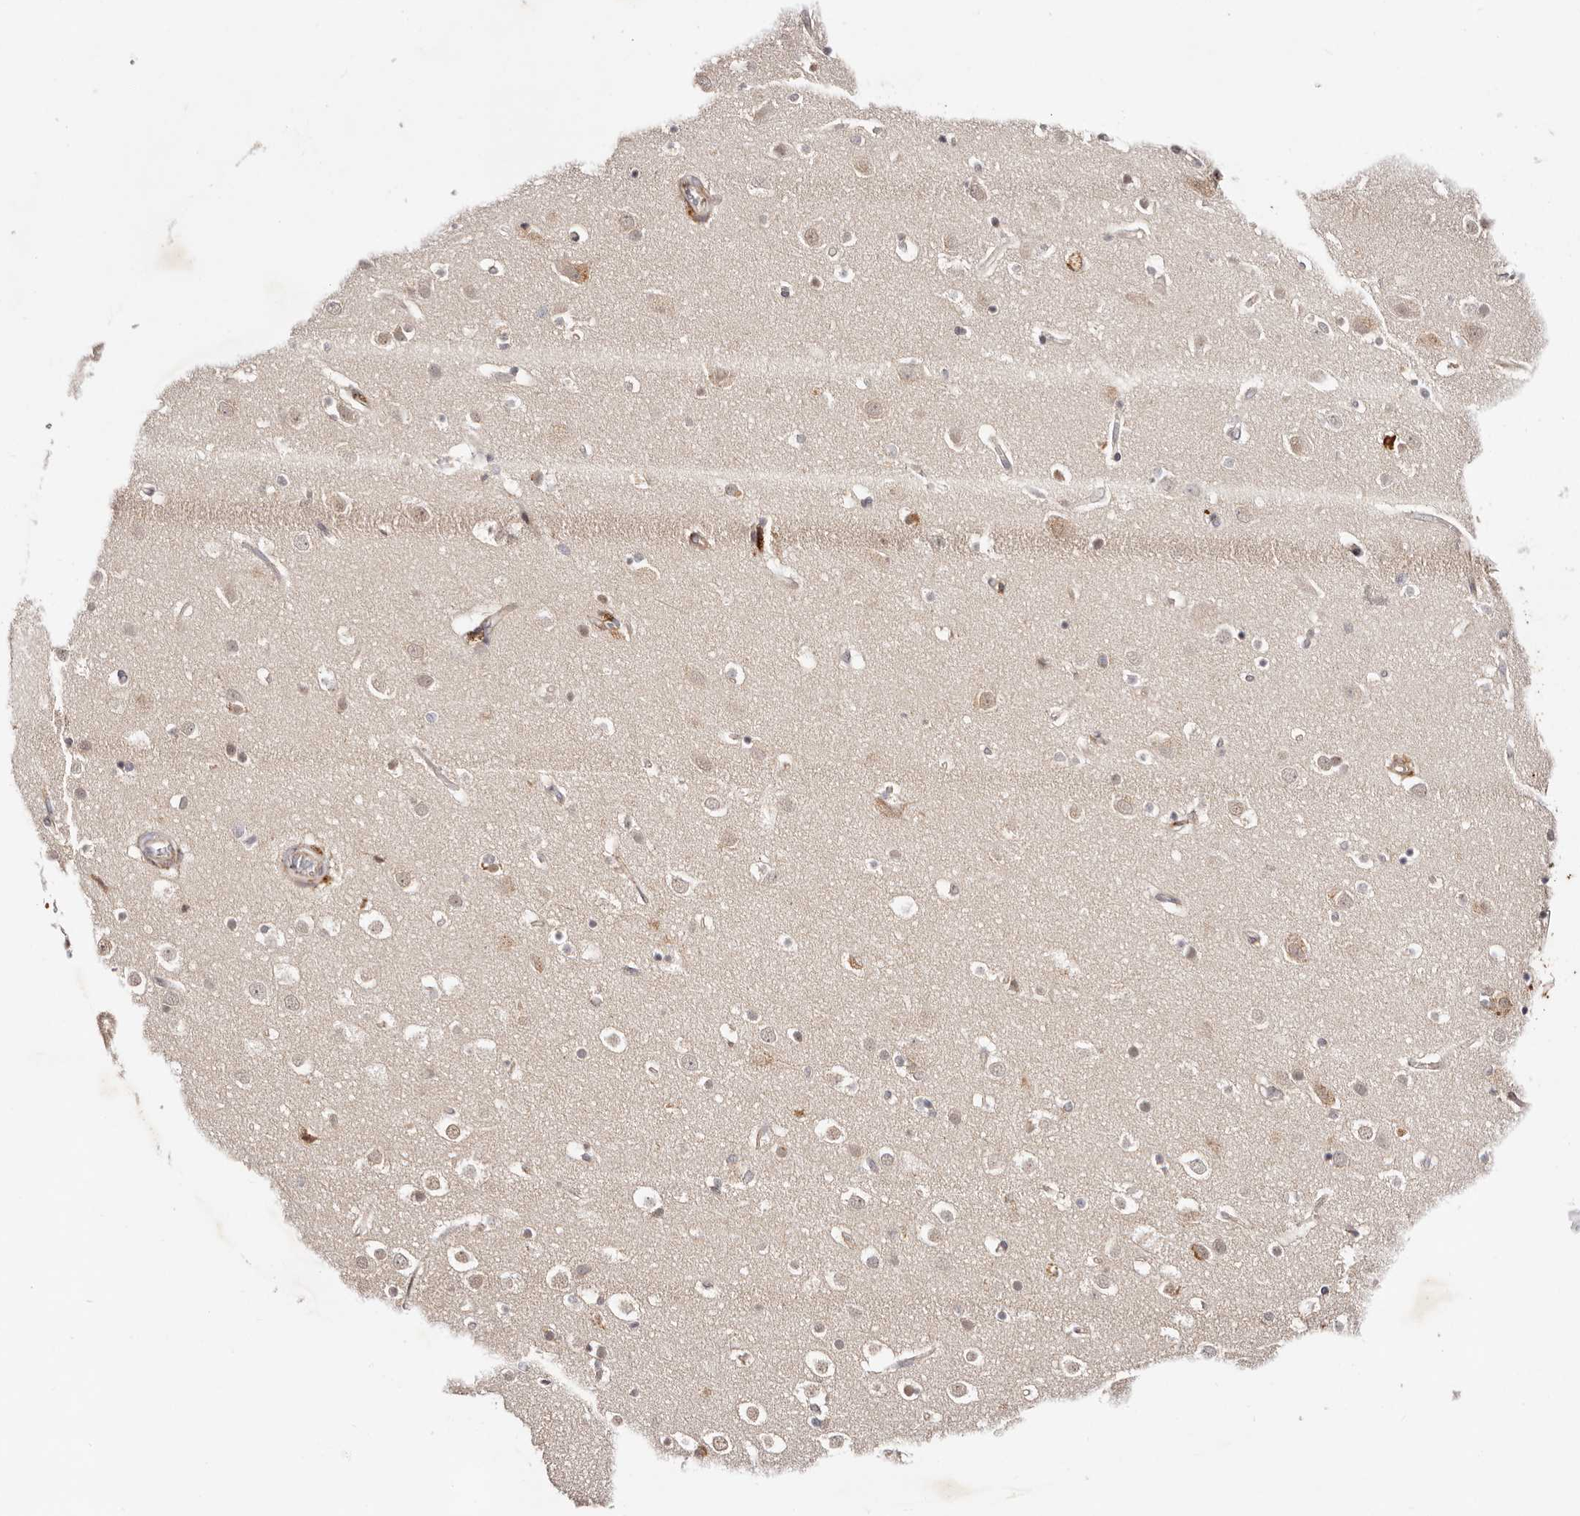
{"staining": {"intensity": "weak", "quantity": "25%-75%", "location": "cytoplasmic/membranous"}, "tissue": "cerebral cortex", "cell_type": "Endothelial cells", "image_type": "normal", "snomed": [{"axis": "morphology", "description": "Normal tissue, NOS"}, {"axis": "topography", "description": "Cerebral cortex"}], "caption": "A brown stain highlights weak cytoplasmic/membranous positivity of a protein in endothelial cells of benign cerebral cortex. (brown staining indicates protein expression, while blue staining denotes nuclei).", "gene": "BCL2L15", "patient": {"sex": "male", "age": 54}}